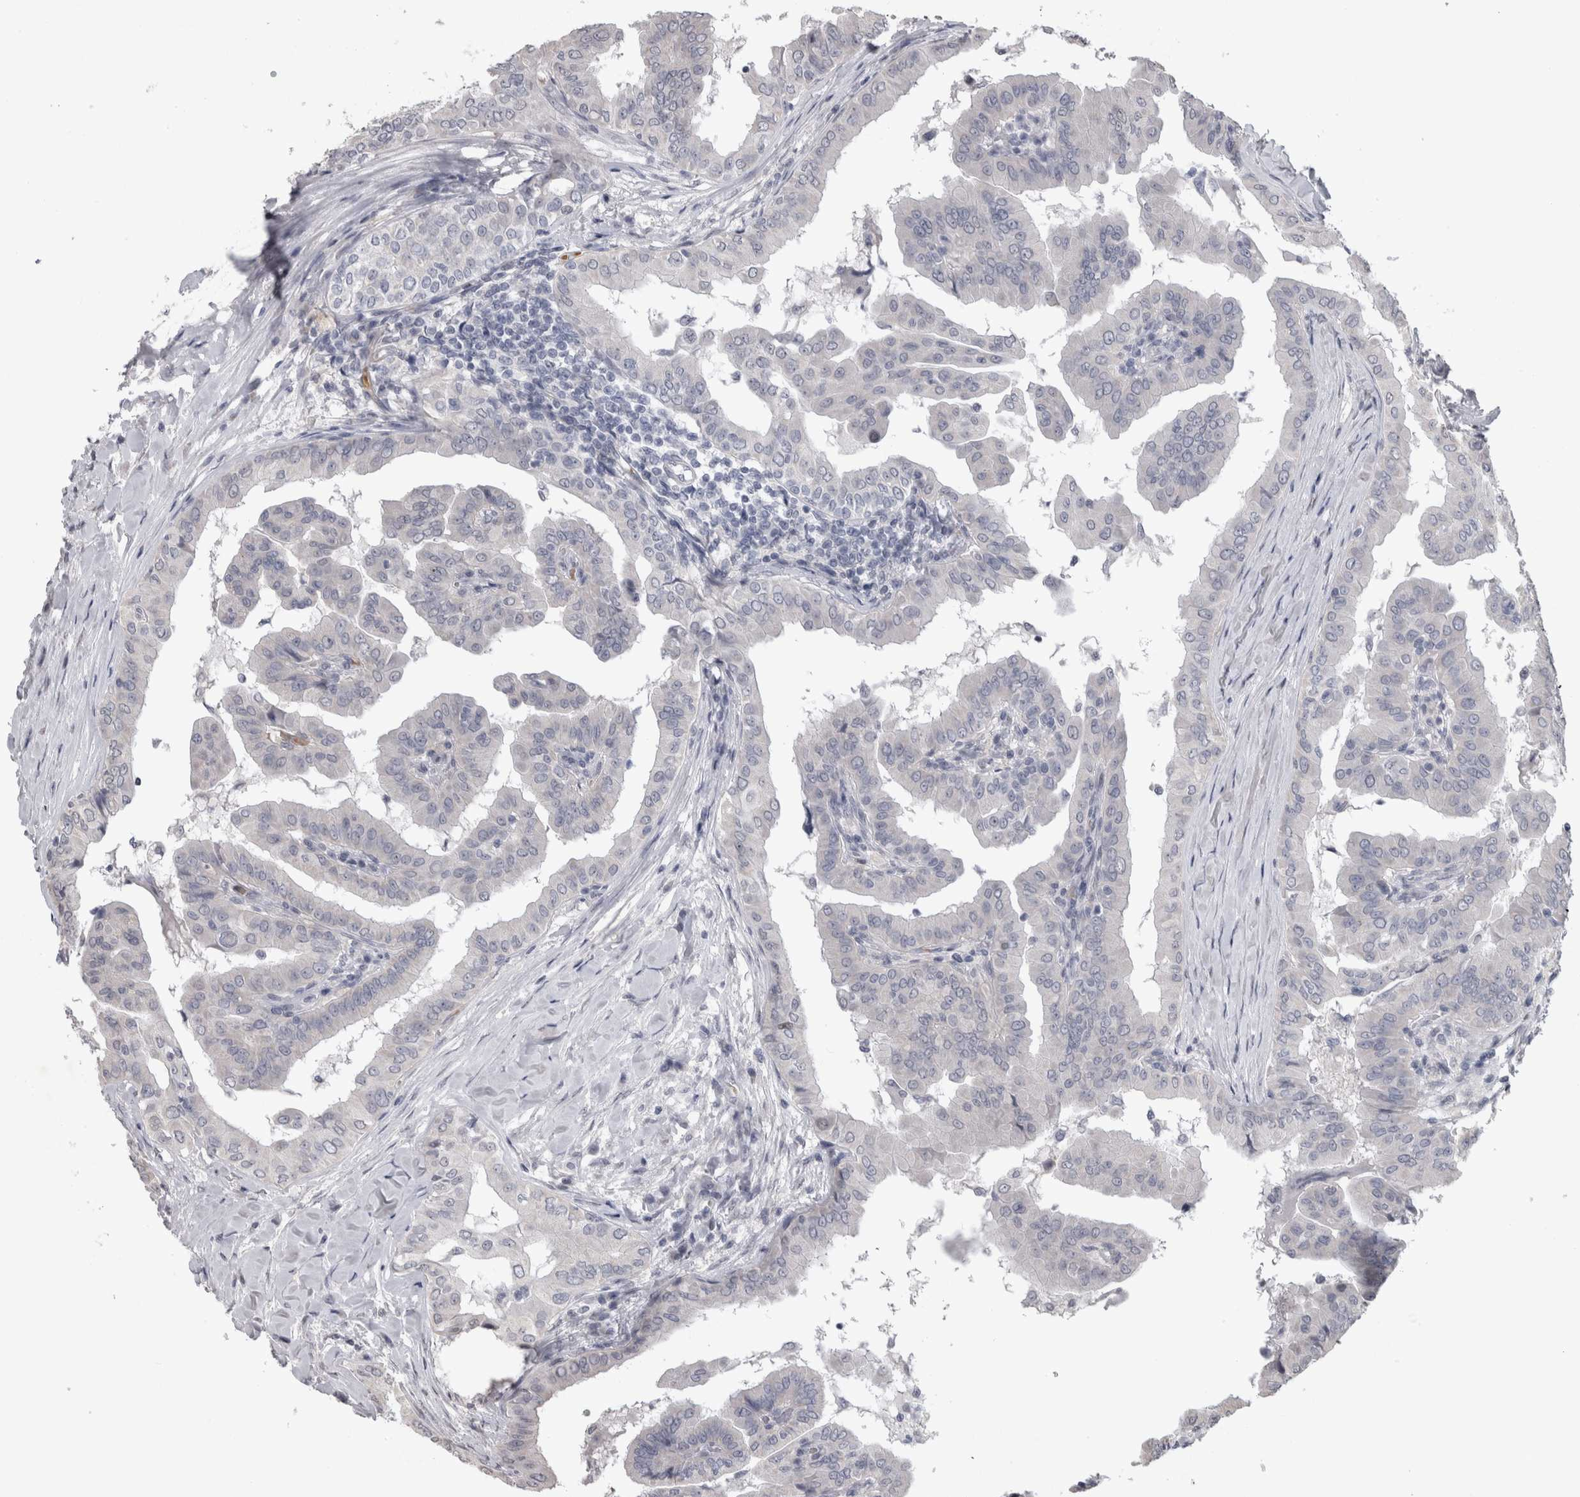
{"staining": {"intensity": "negative", "quantity": "none", "location": "none"}, "tissue": "thyroid cancer", "cell_type": "Tumor cells", "image_type": "cancer", "snomed": [{"axis": "morphology", "description": "Papillary adenocarcinoma, NOS"}, {"axis": "topography", "description": "Thyroid gland"}], "caption": "This image is of papillary adenocarcinoma (thyroid) stained with immunohistochemistry to label a protein in brown with the nuclei are counter-stained blue. There is no positivity in tumor cells.", "gene": "IFI44", "patient": {"sex": "male", "age": 33}}